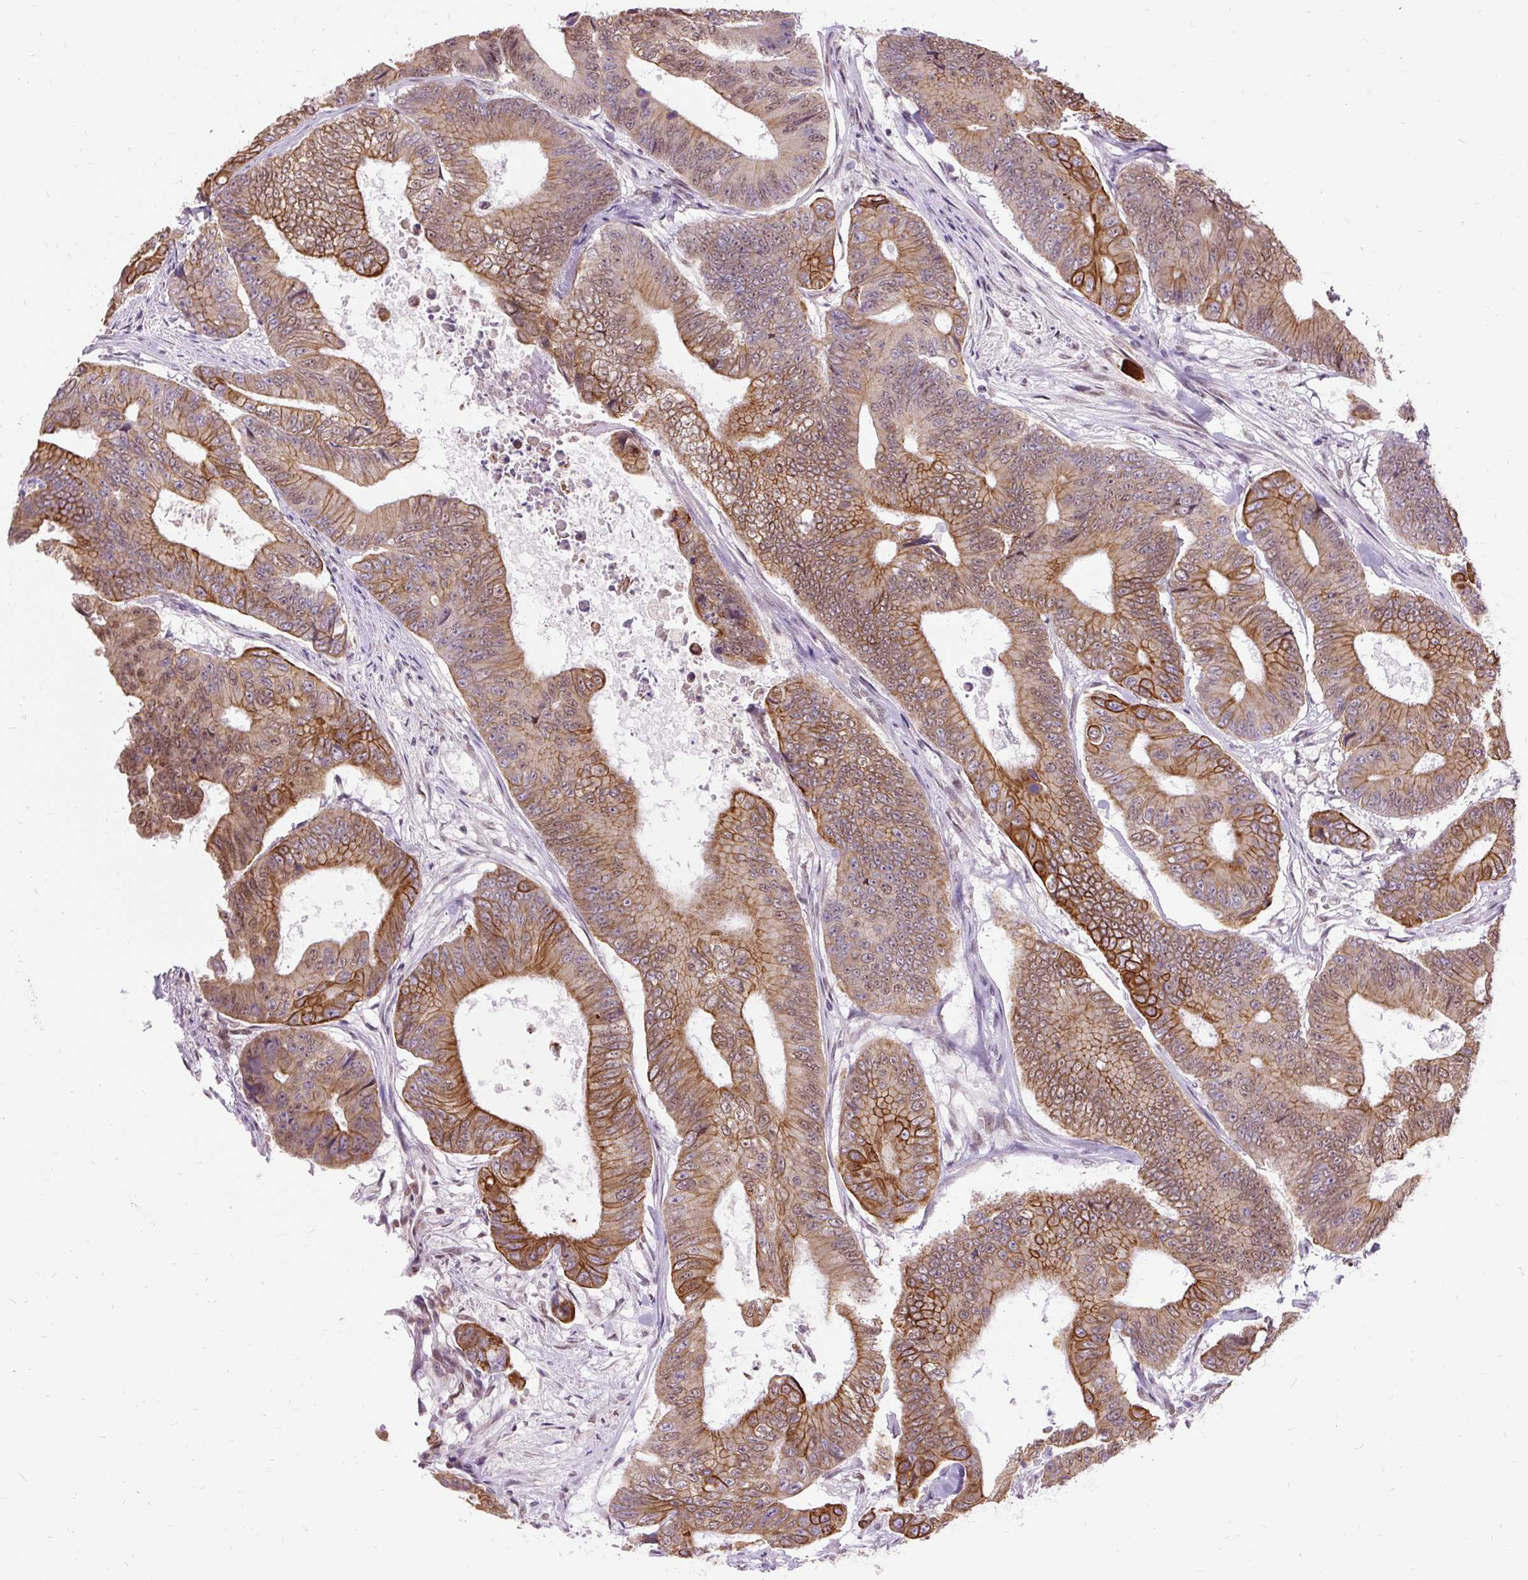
{"staining": {"intensity": "strong", "quantity": ">75%", "location": "cytoplasmic/membranous,nuclear"}, "tissue": "colorectal cancer", "cell_type": "Tumor cells", "image_type": "cancer", "snomed": [{"axis": "morphology", "description": "Adenocarcinoma, NOS"}, {"axis": "topography", "description": "Colon"}], "caption": "Immunohistochemical staining of human colorectal cancer reveals high levels of strong cytoplasmic/membranous and nuclear staining in approximately >75% of tumor cells.", "gene": "ZNF672", "patient": {"sex": "female", "age": 48}}